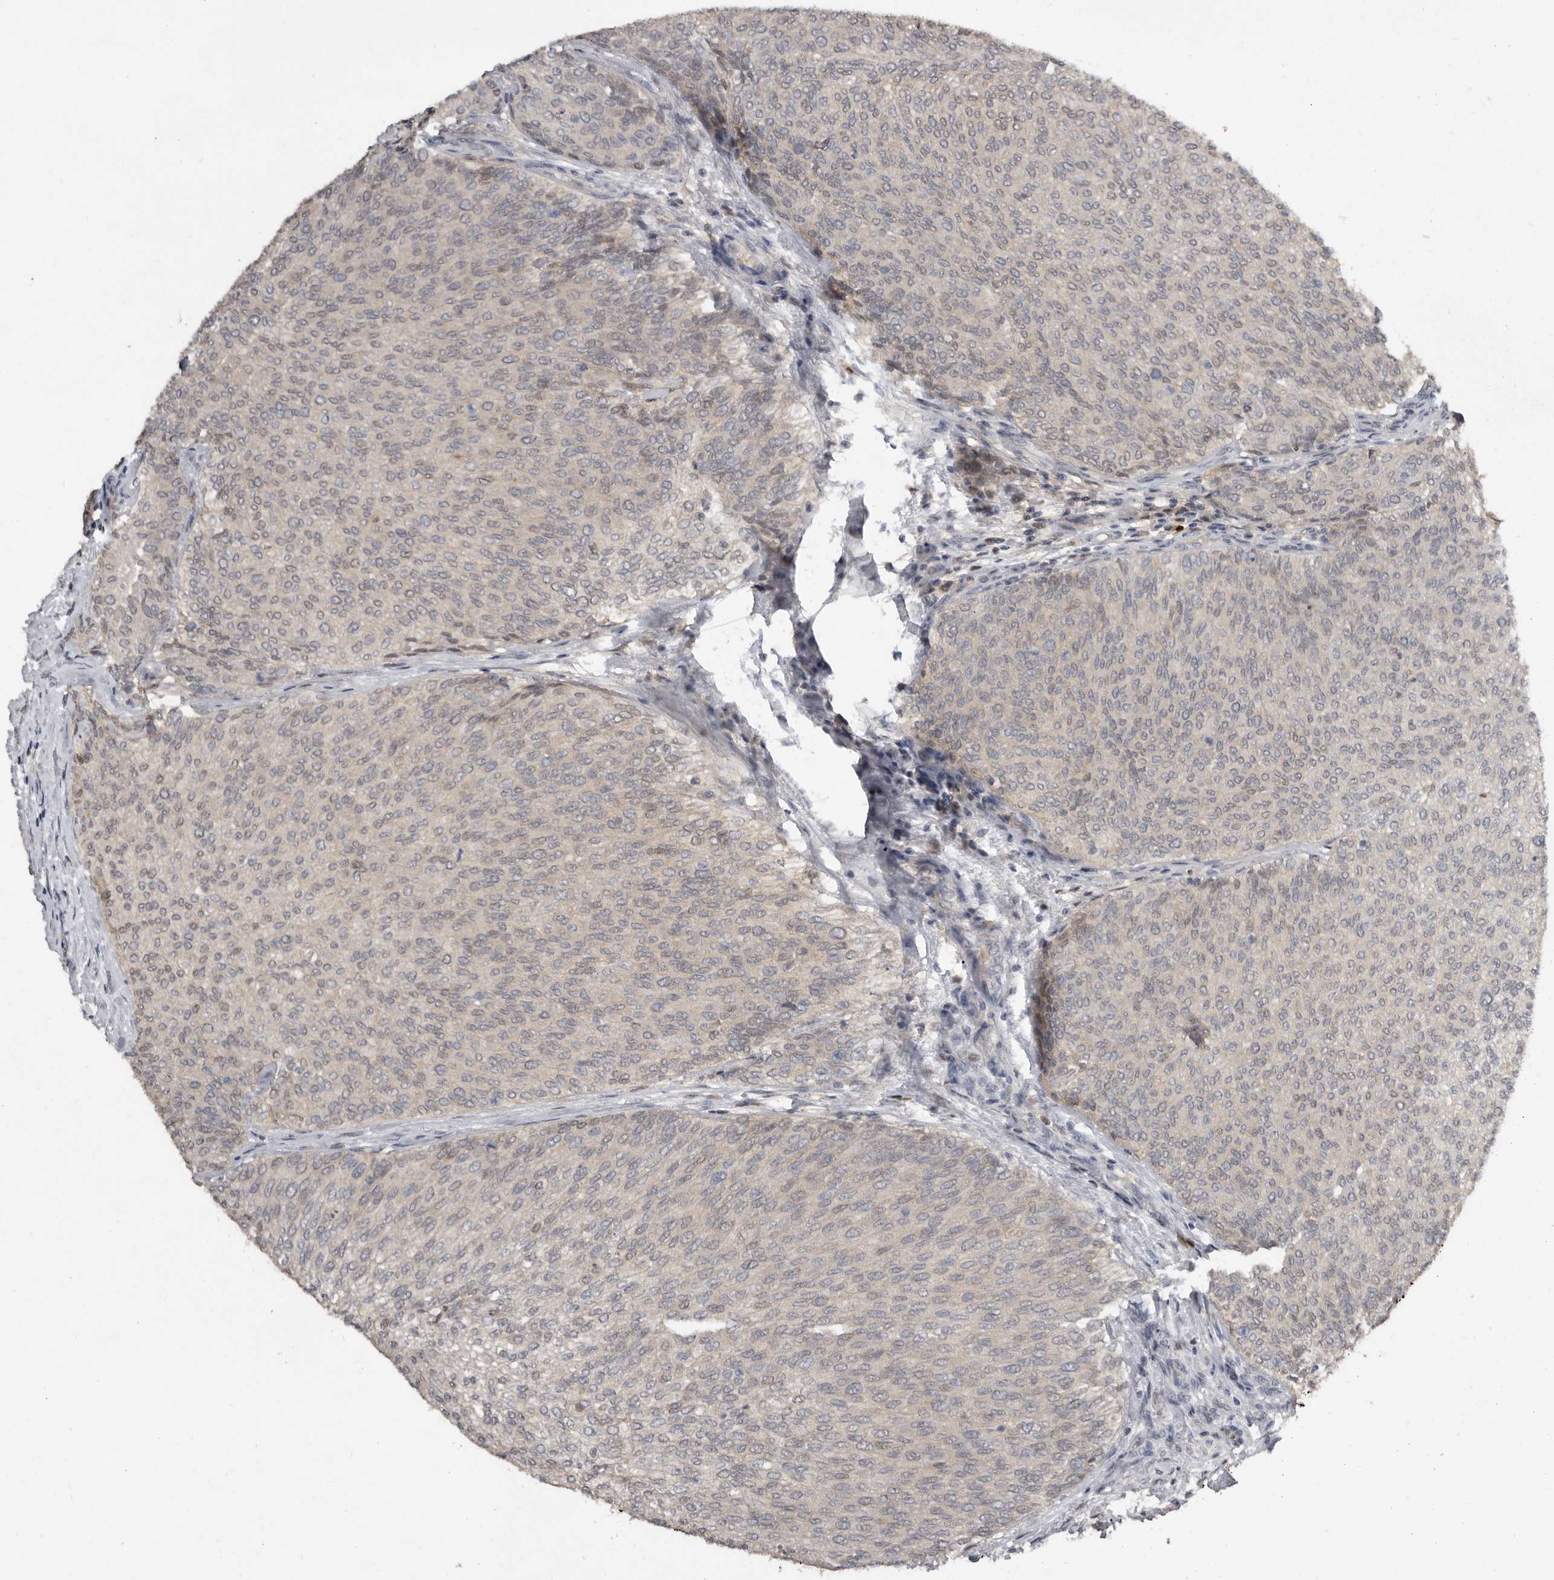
{"staining": {"intensity": "negative", "quantity": "none", "location": "none"}, "tissue": "urothelial cancer", "cell_type": "Tumor cells", "image_type": "cancer", "snomed": [{"axis": "morphology", "description": "Urothelial carcinoma, Low grade"}, {"axis": "topography", "description": "Urinary bladder"}], "caption": "A photomicrograph of low-grade urothelial carcinoma stained for a protein demonstrates no brown staining in tumor cells.", "gene": "RBKS", "patient": {"sex": "female", "age": 79}}